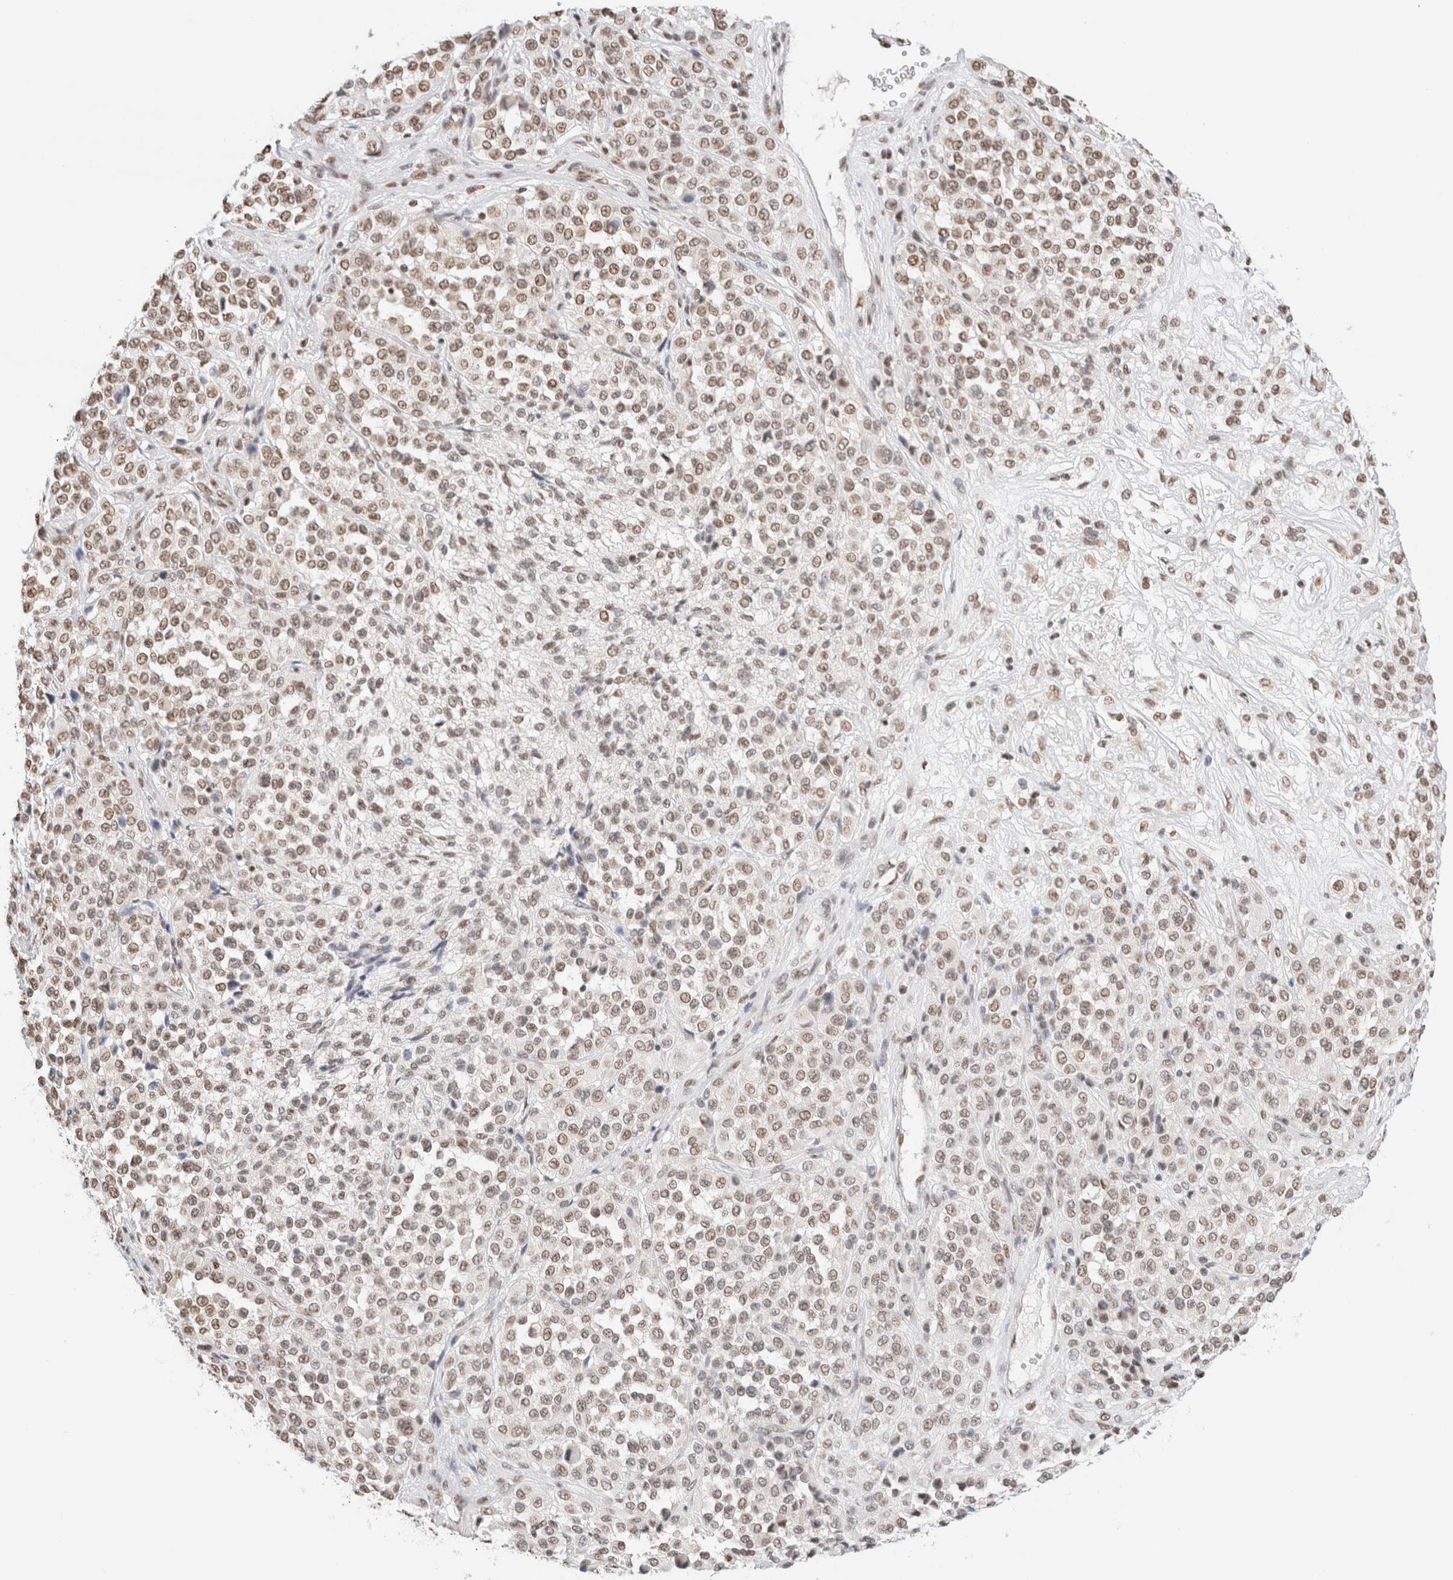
{"staining": {"intensity": "moderate", "quantity": ">75%", "location": "nuclear"}, "tissue": "melanoma", "cell_type": "Tumor cells", "image_type": "cancer", "snomed": [{"axis": "morphology", "description": "Malignant melanoma, Metastatic site"}, {"axis": "topography", "description": "Pancreas"}], "caption": "Human malignant melanoma (metastatic site) stained for a protein (brown) shows moderate nuclear positive positivity in approximately >75% of tumor cells.", "gene": "SUPT3H", "patient": {"sex": "female", "age": 30}}